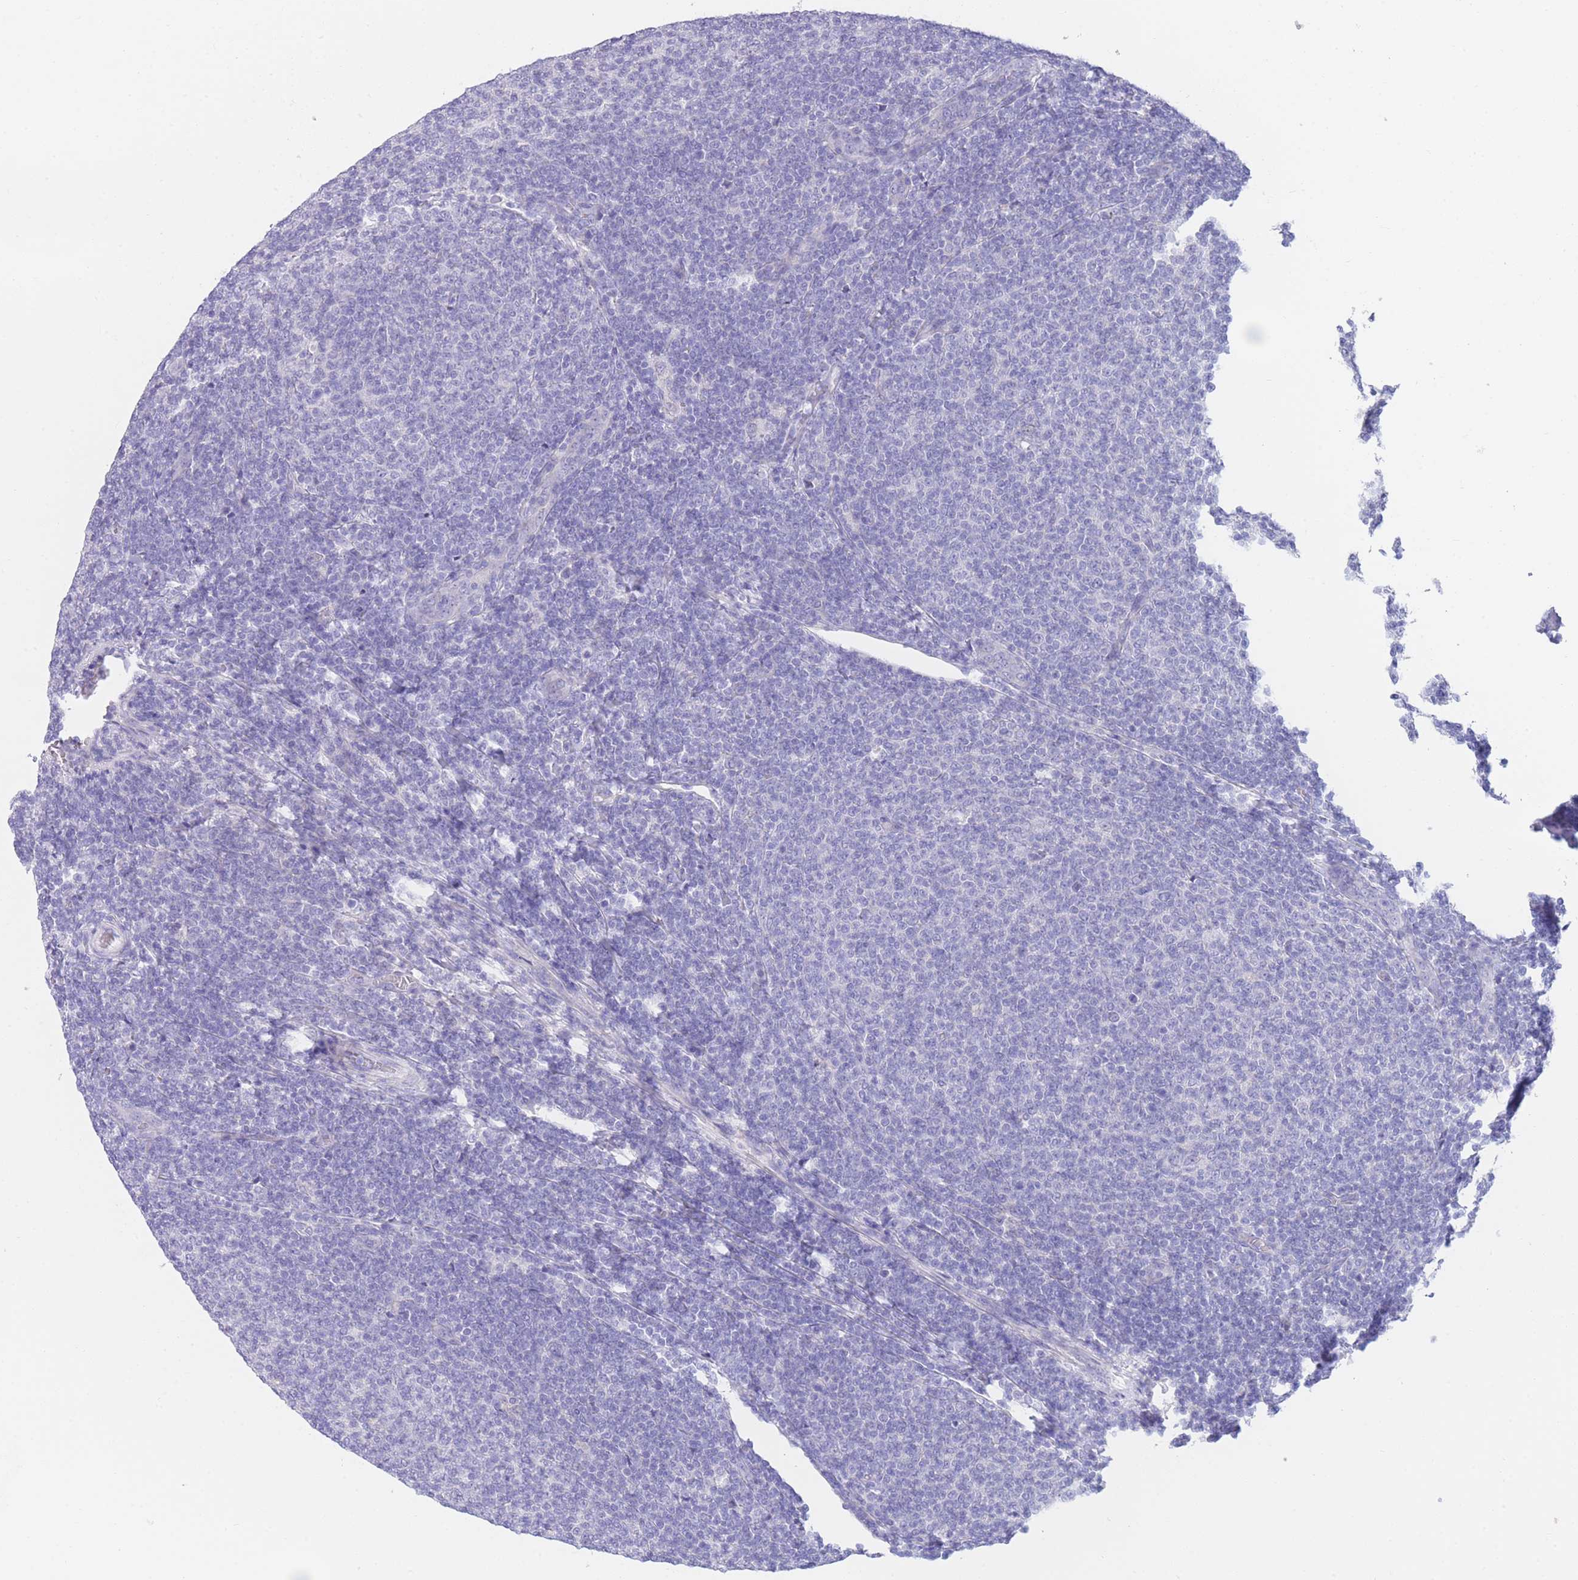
{"staining": {"intensity": "negative", "quantity": "none", "location": "none"}, "tissue": "lymphoma", "cell_type": "Tumor cells", "image_type": "cancer", "snomed": [{"axis": "morphology", "description": "Malignant lymphoma, non-Hodgkin's type, Low grade"}, {"axis": "topography", "description": "Lymph node"}], "caption": "This photomicrograph is of lymphoma stained with IHC to label a protein in brown with the nuclei are counter-stained blue. There is no positivity in tumor cells.", "gene": "PCDHB3", "patient": {"sex": "male", "age": 66}}